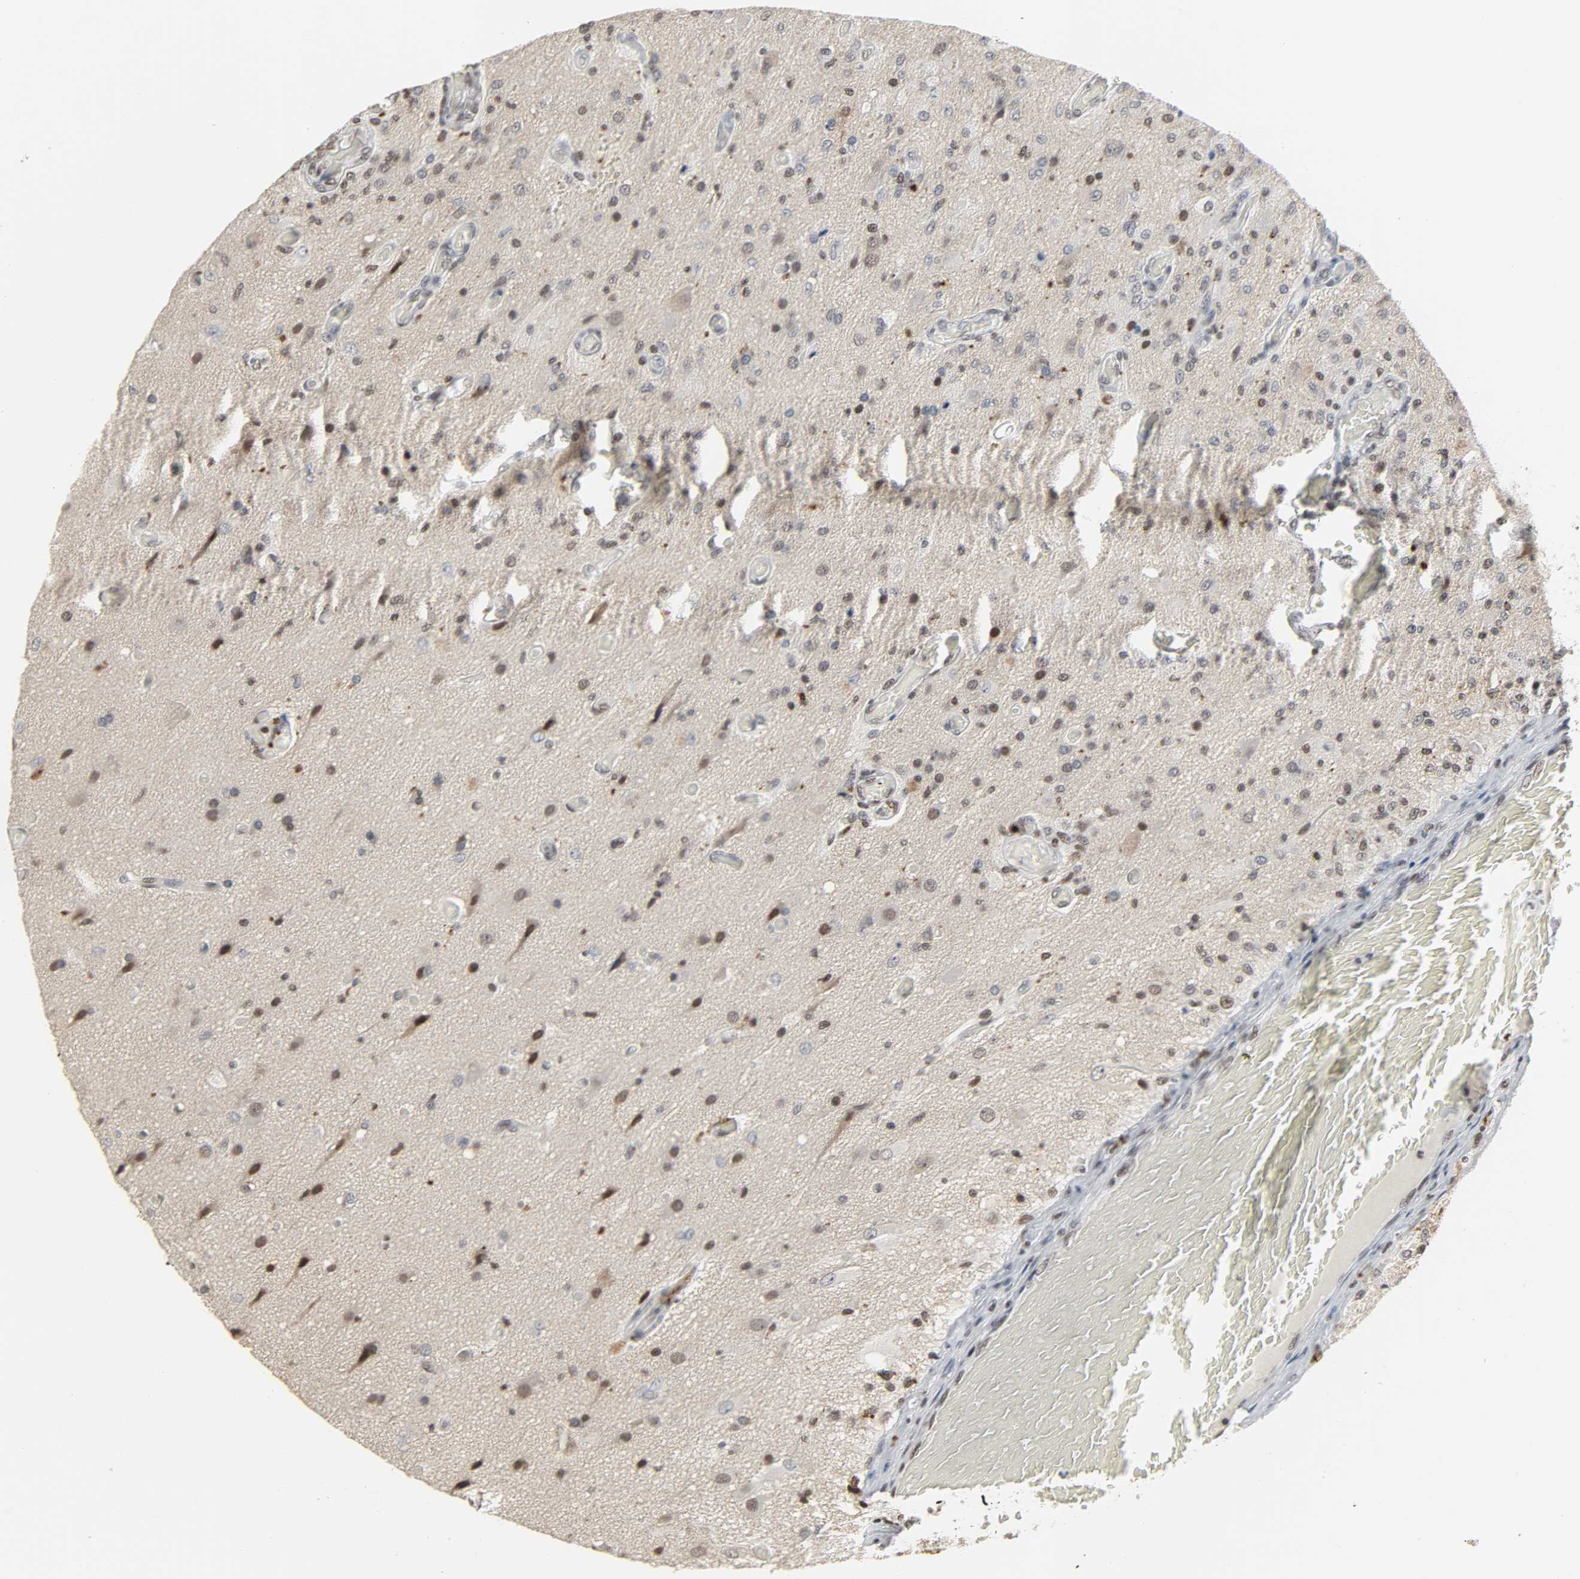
{"staining": {"intensity": "weak", "quantity": "<25%", "location": "nuclear"}, "tissue": "glioma", "cell_type": "Tumor cells", "image_type": "cancer", "snomed": [{"axis": "morphology", "description": "Normal tissue, NOS"}, {"axis": "morphology", "description": "Glioma, malignant, High grade"}, {"axis": "topography", "description": "Cerebral cortex"}], "caption": "The image reveals no staining of tumor cells in malignant high-grade glioma.", "gene": "DAZAP1", "patient": {"sex": "male", "age": 77}}